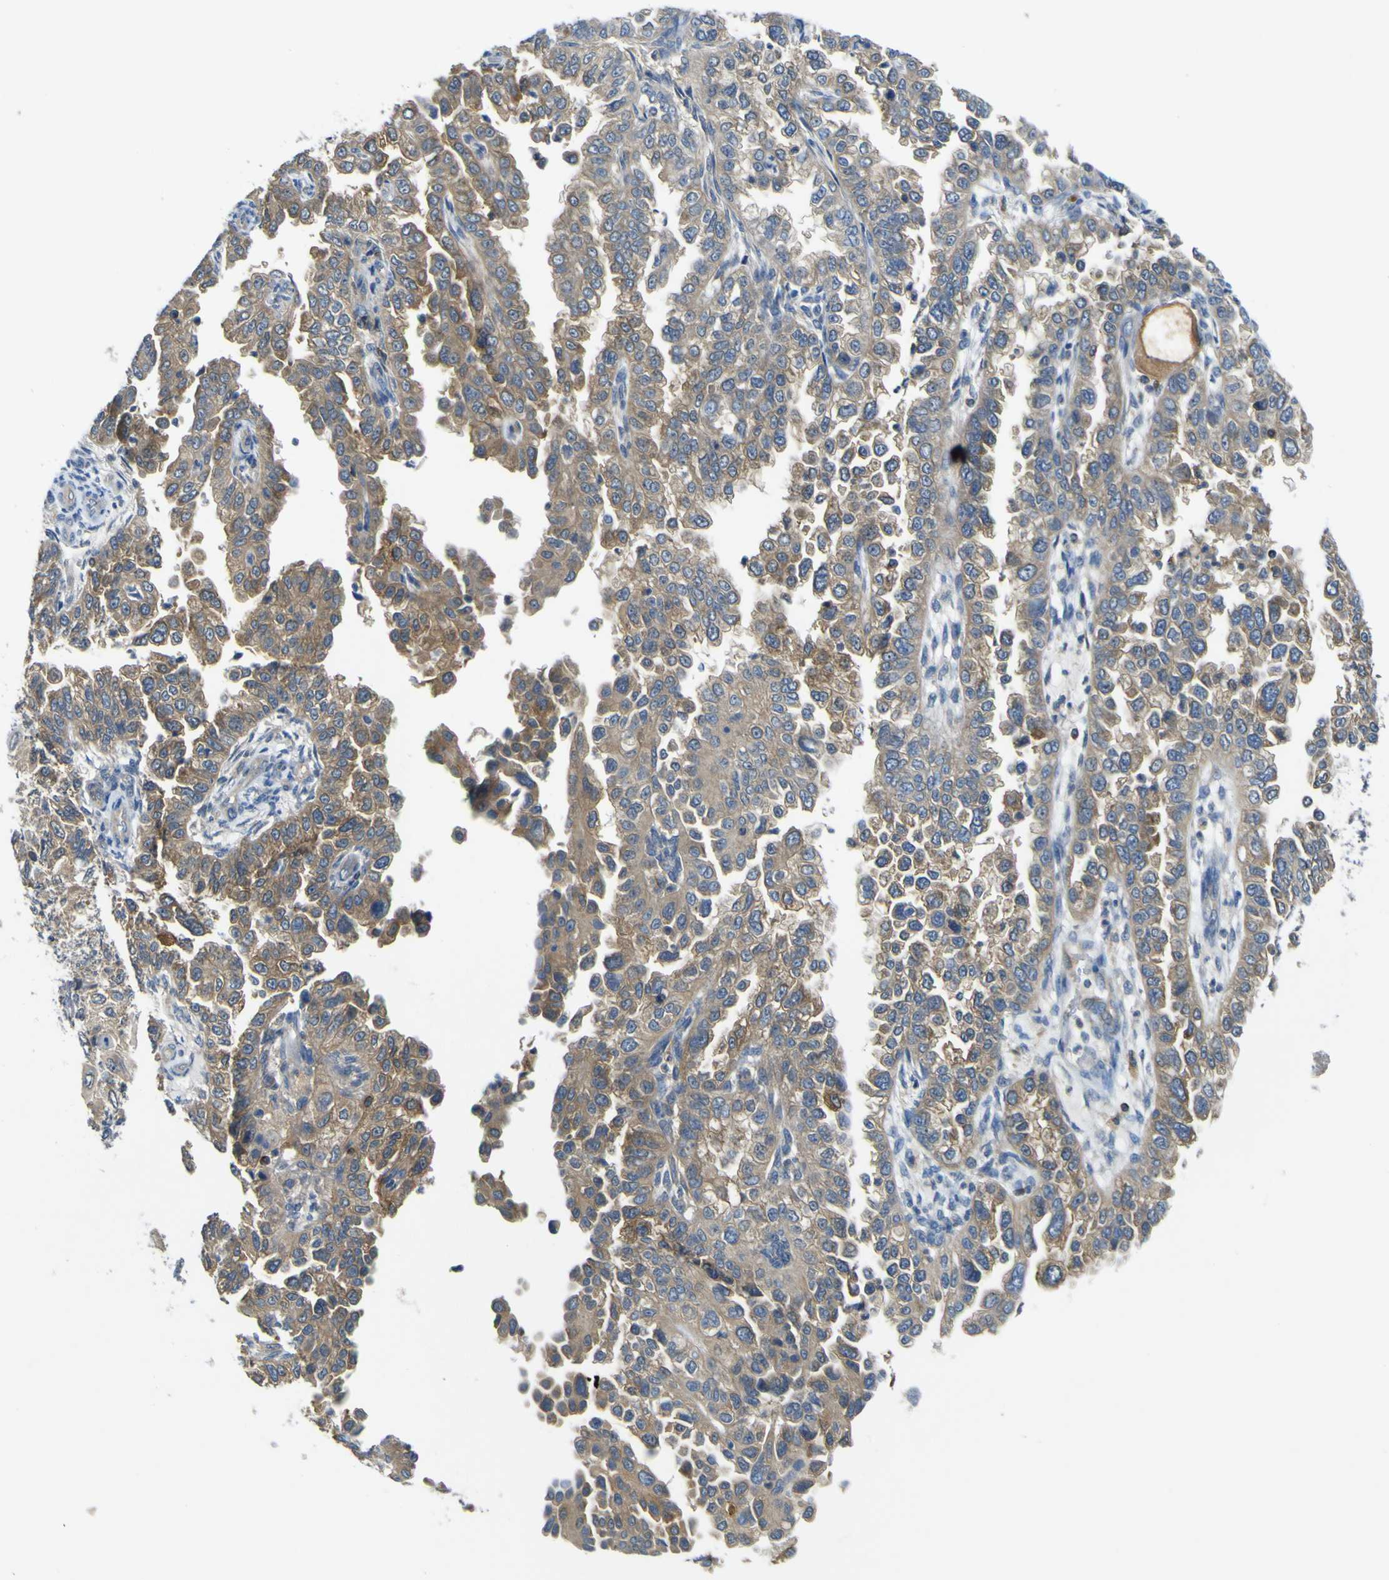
{"staining": {"intensity": "moderate", "quantity": ">75%", "location": "cytoplasmic/membranous"}, "tissue": "endometrial cancer", "cell_type": "Tumor cells", "image_type": "cancer", "snomed": [{"axis": "morphology", "description": "Adenocarcinoma, NOS"}, {"axis": "topography", "description": "Endometrium"}], "caption": "A micrograph of endometrial cancer (adenocarcinoma) stained for a protein displays moderate cytoplasmic/membranous brown staining in tumor cells.", "gene": "EML2", "patient": {"sex": "female", "age": 85}}